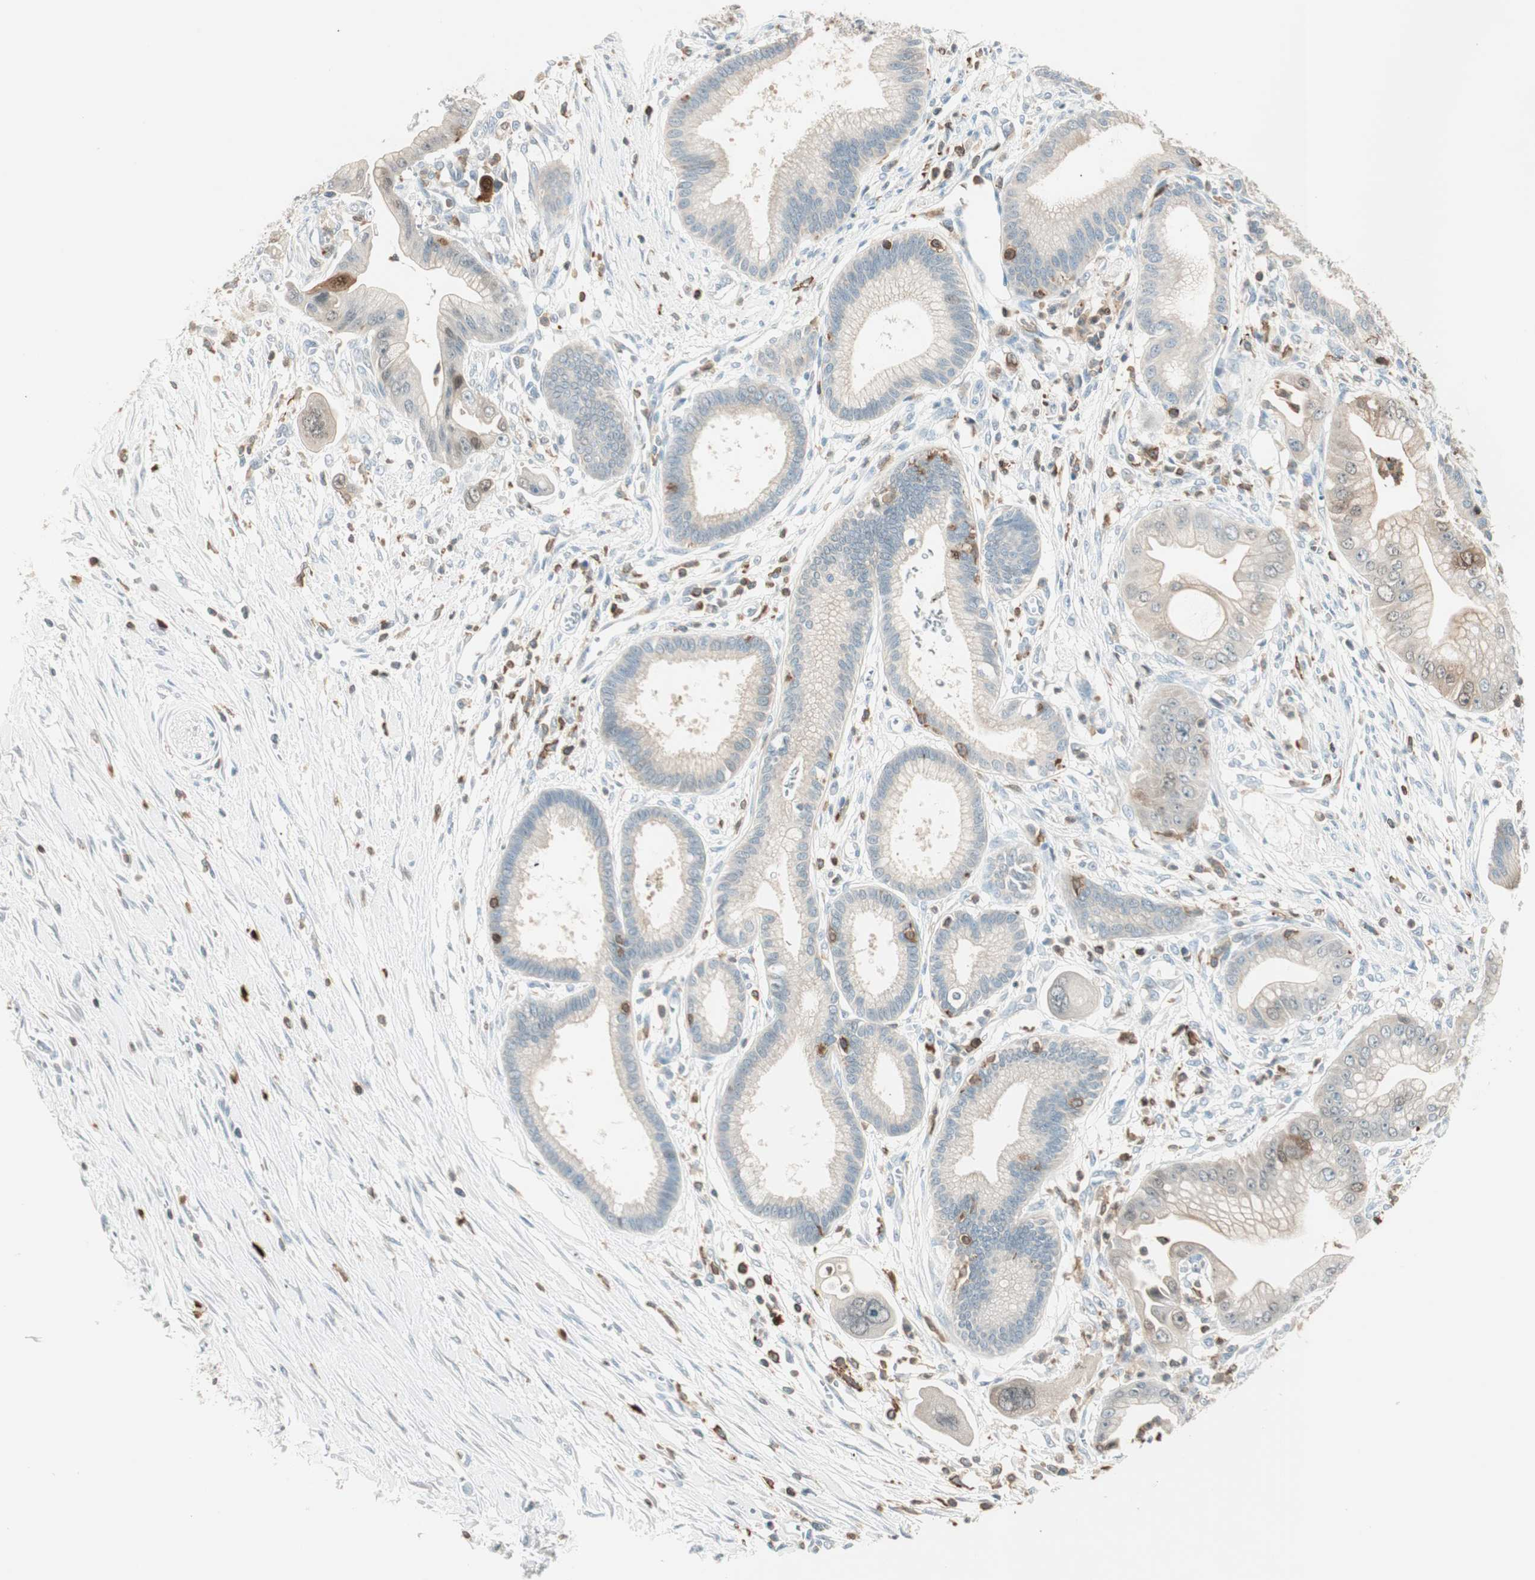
{"staining": {"intensity": "weak", "quantity": "25%-75%", "location": "cytoplasmic/membranous"}, "tissue": "pancreatic cancer", "cell_type": "Tumor cells", "image_type": "cancer", "snomed": [{"axis": "morphology", "description": "Adenocarcinoma, NOS"}, {"axis": "topography", "description": "Pancreas"}], "caption": "Weak cytoplasmic/membranous protein staining is appreciated in about 25%-75% of tumor cells in pancreatic adenocarcinoma. (DAB (3,3'-diaminobenzidine) IHC with brightfield microscopy, high magnification).", "gene": "HPGD", "patient": {"sex": "male", "age": 59}}